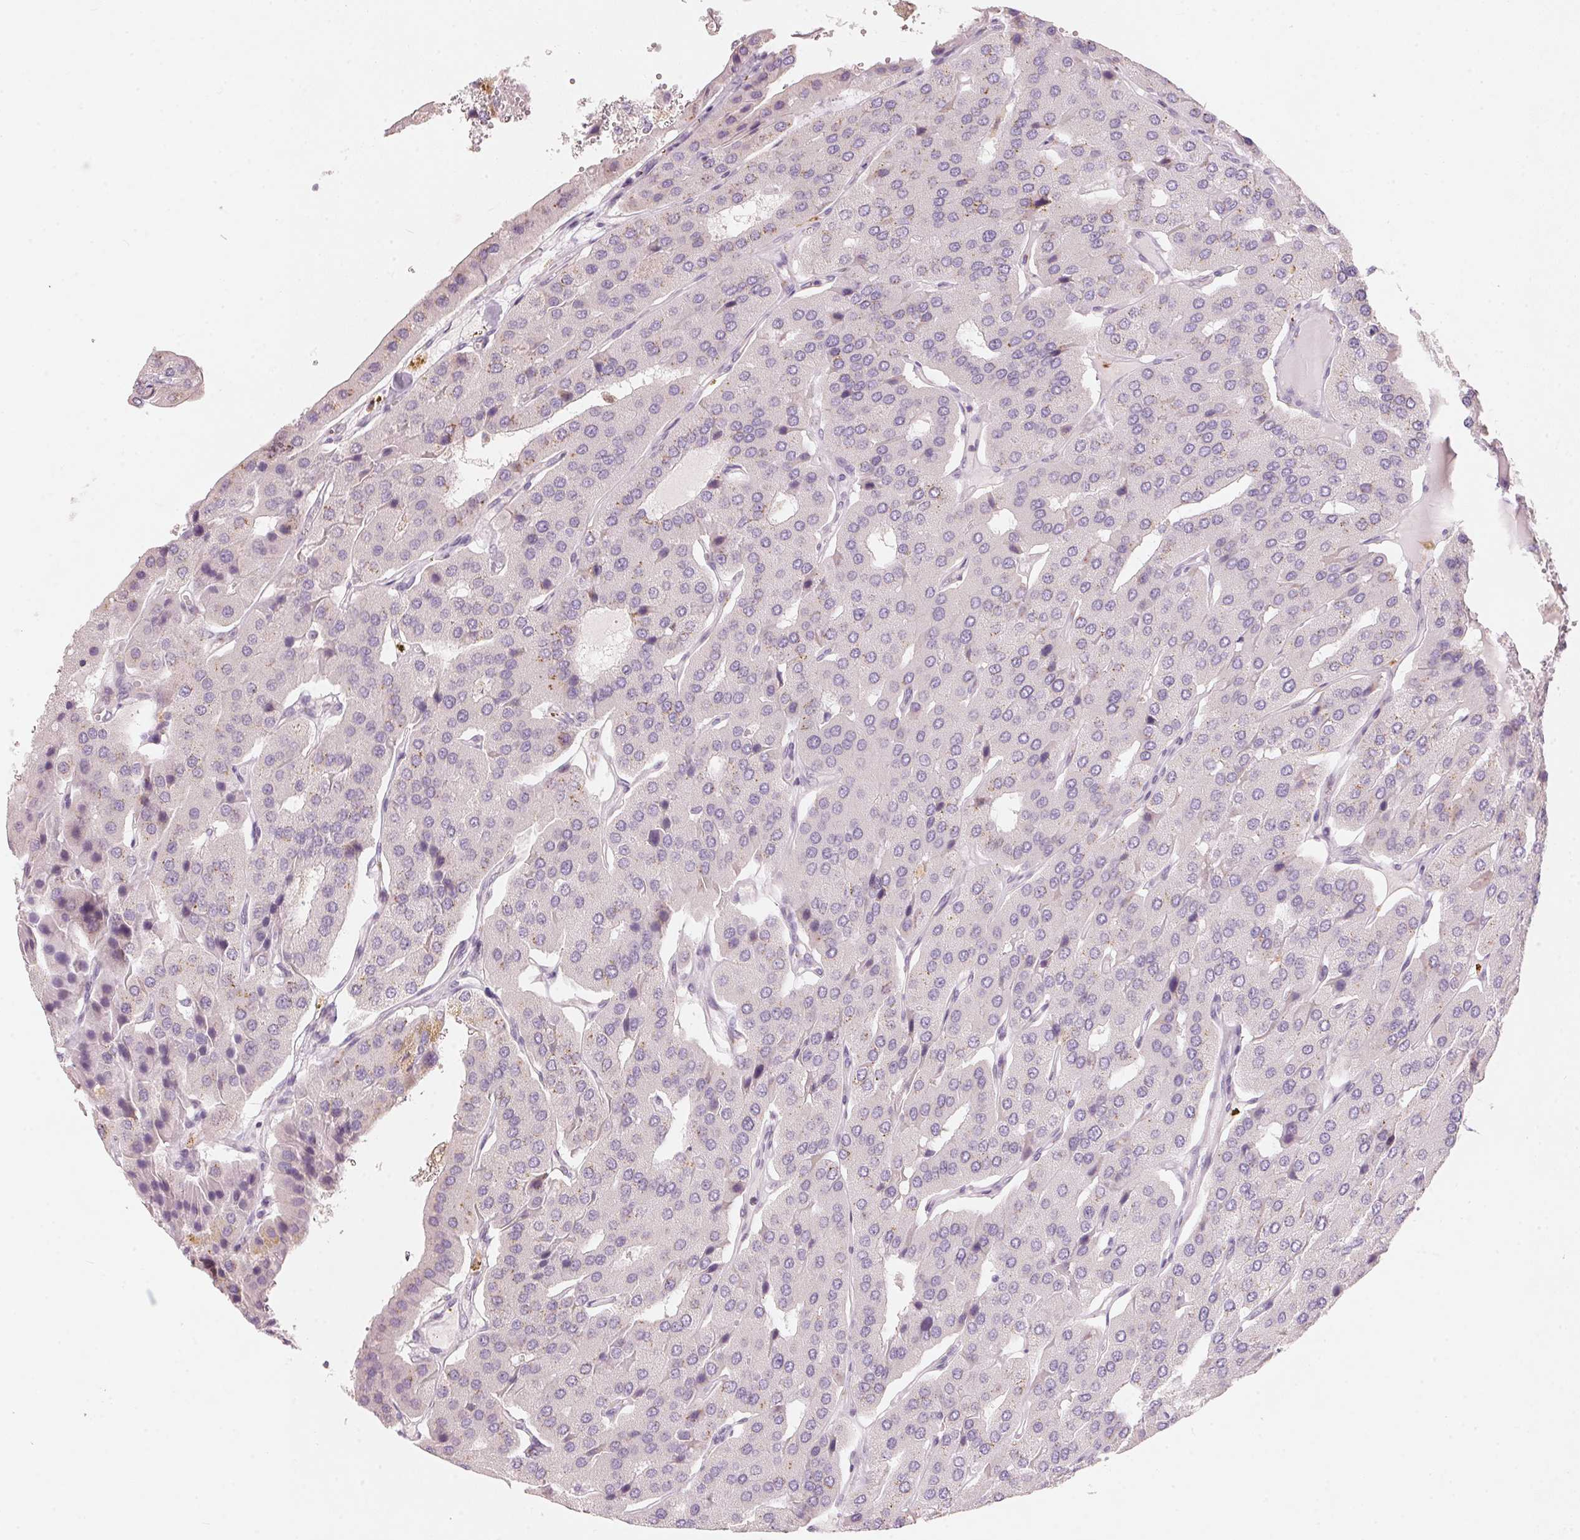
{"staining": {"intensity": "negative", "quantity": "none", "location": "none"}, "tissue": "parathyroid gland", "cell_type": "Glandular cells", "image_type": "normal", "snomed": [{"axis": "morphology", "description": "Normal tissue, NOS"}, {"axis": "morphology", "description": "Adenoma, NOS"}, {"axis": "topography", "description": "Parathyroid gland"}], "caption": "Immunohistochemistry image of benign human parathyroid gland stained for a protein (brown), which demonstrates no expression in glandular cells. The staining was performed using DAB to visualize the protein expression in brown, while the nuclei were stained in blue with hematoxylin (Magnification: 20x).", "gene": "DRAM2", "patient": {"sex": "female", "age": 86}}